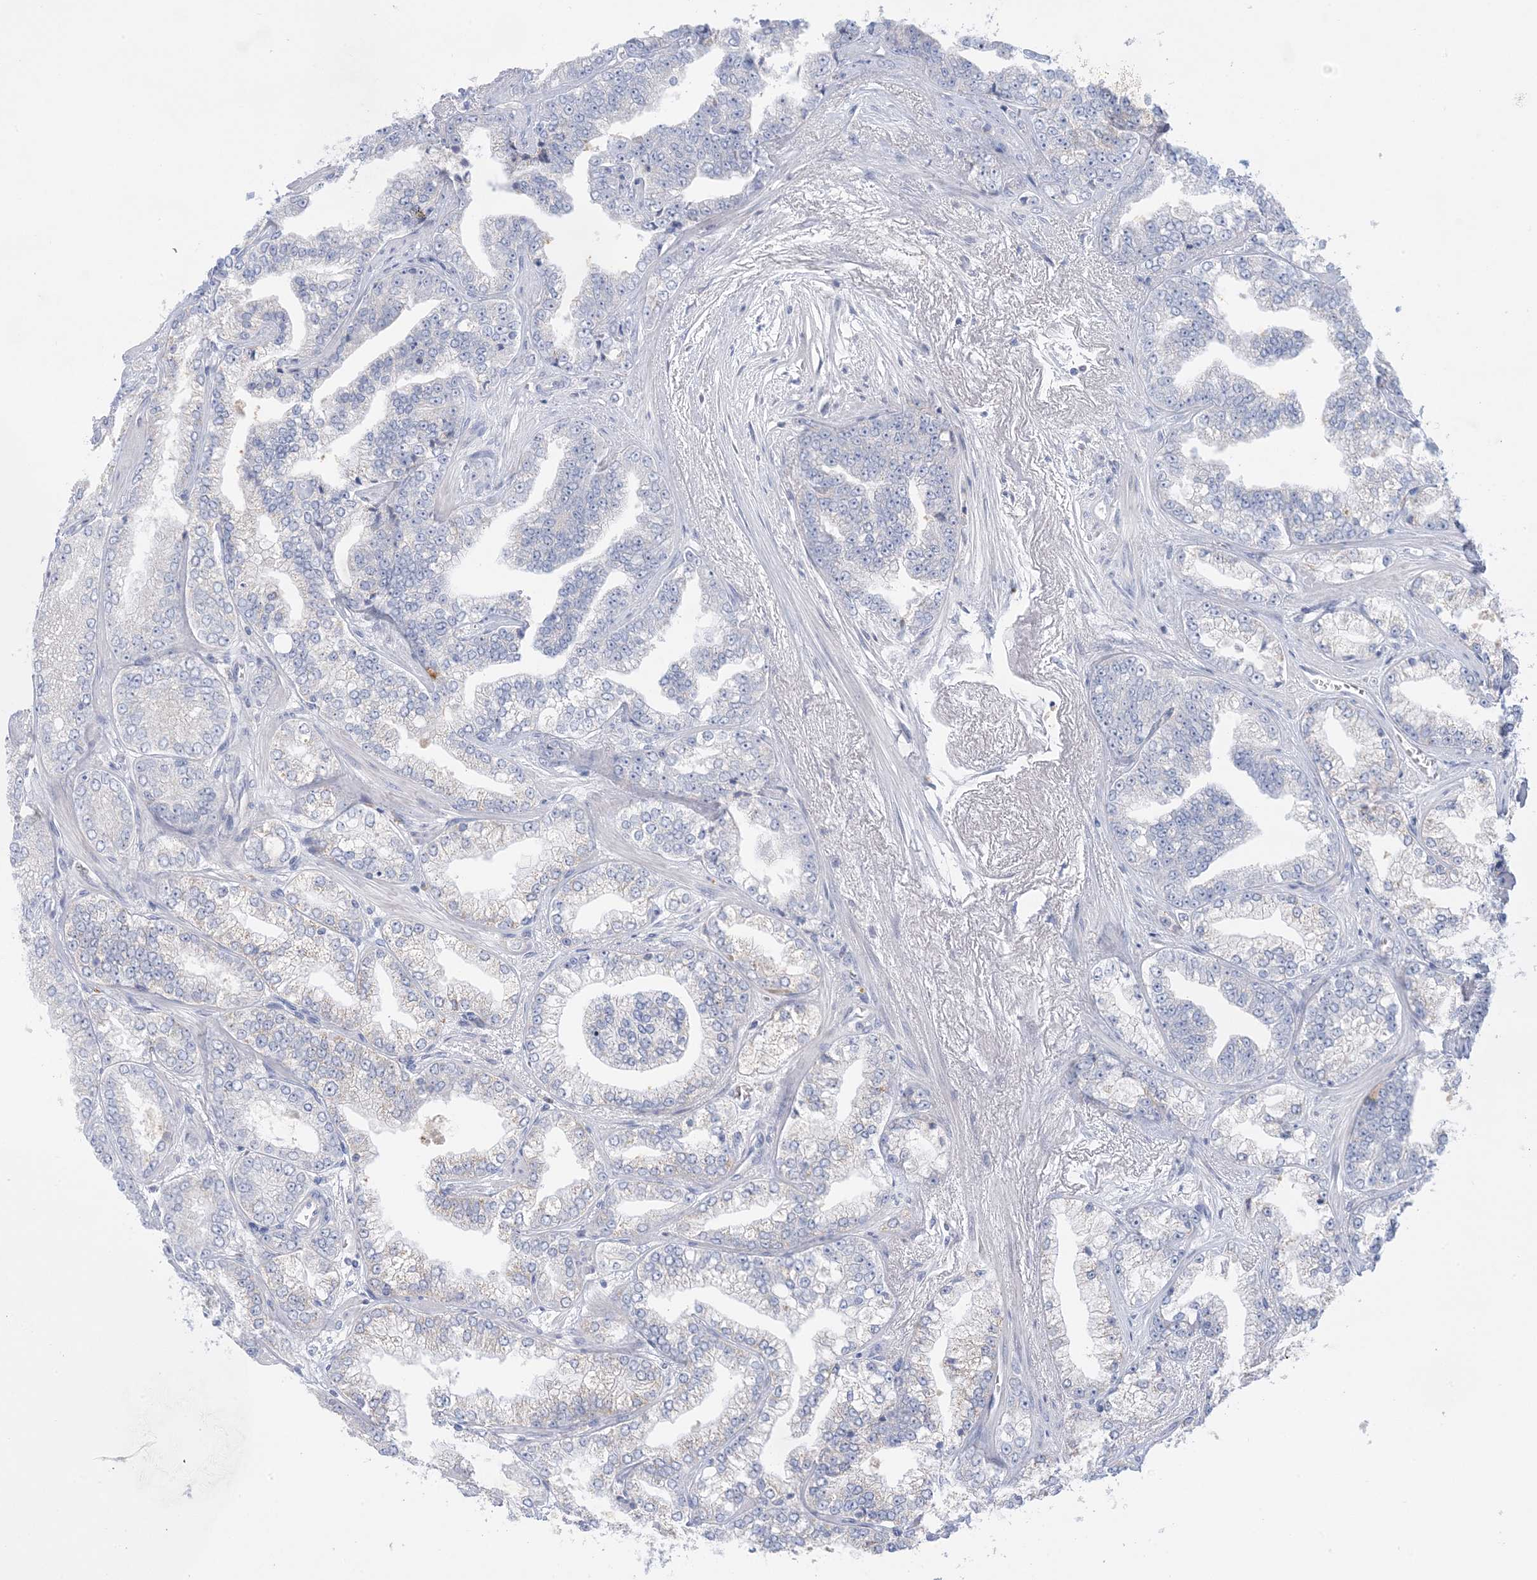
{"staining": {"intensity": "negative", "quantity": "none", "location": "none"}, "tissue": "prostate cancer", "cell_type": "Tumor cells", "image_type": "cancer", "snomed": [{"axis": "morphology", "description": "Adenocarcinoma, High grade"}, {"axis": "topography", "description": "Prostate"}], "caption": "DAB immunohistochemical staining of human adenocarcinoma (high-grade) (prostate) exhibits no significant staining in tumor cells. The staining is performed using DAB brown chromogen with nuclei counter-stained in using hematoxylin.", "gene": "KCTD6", "patient": {"sex": "male", "age": 71}}